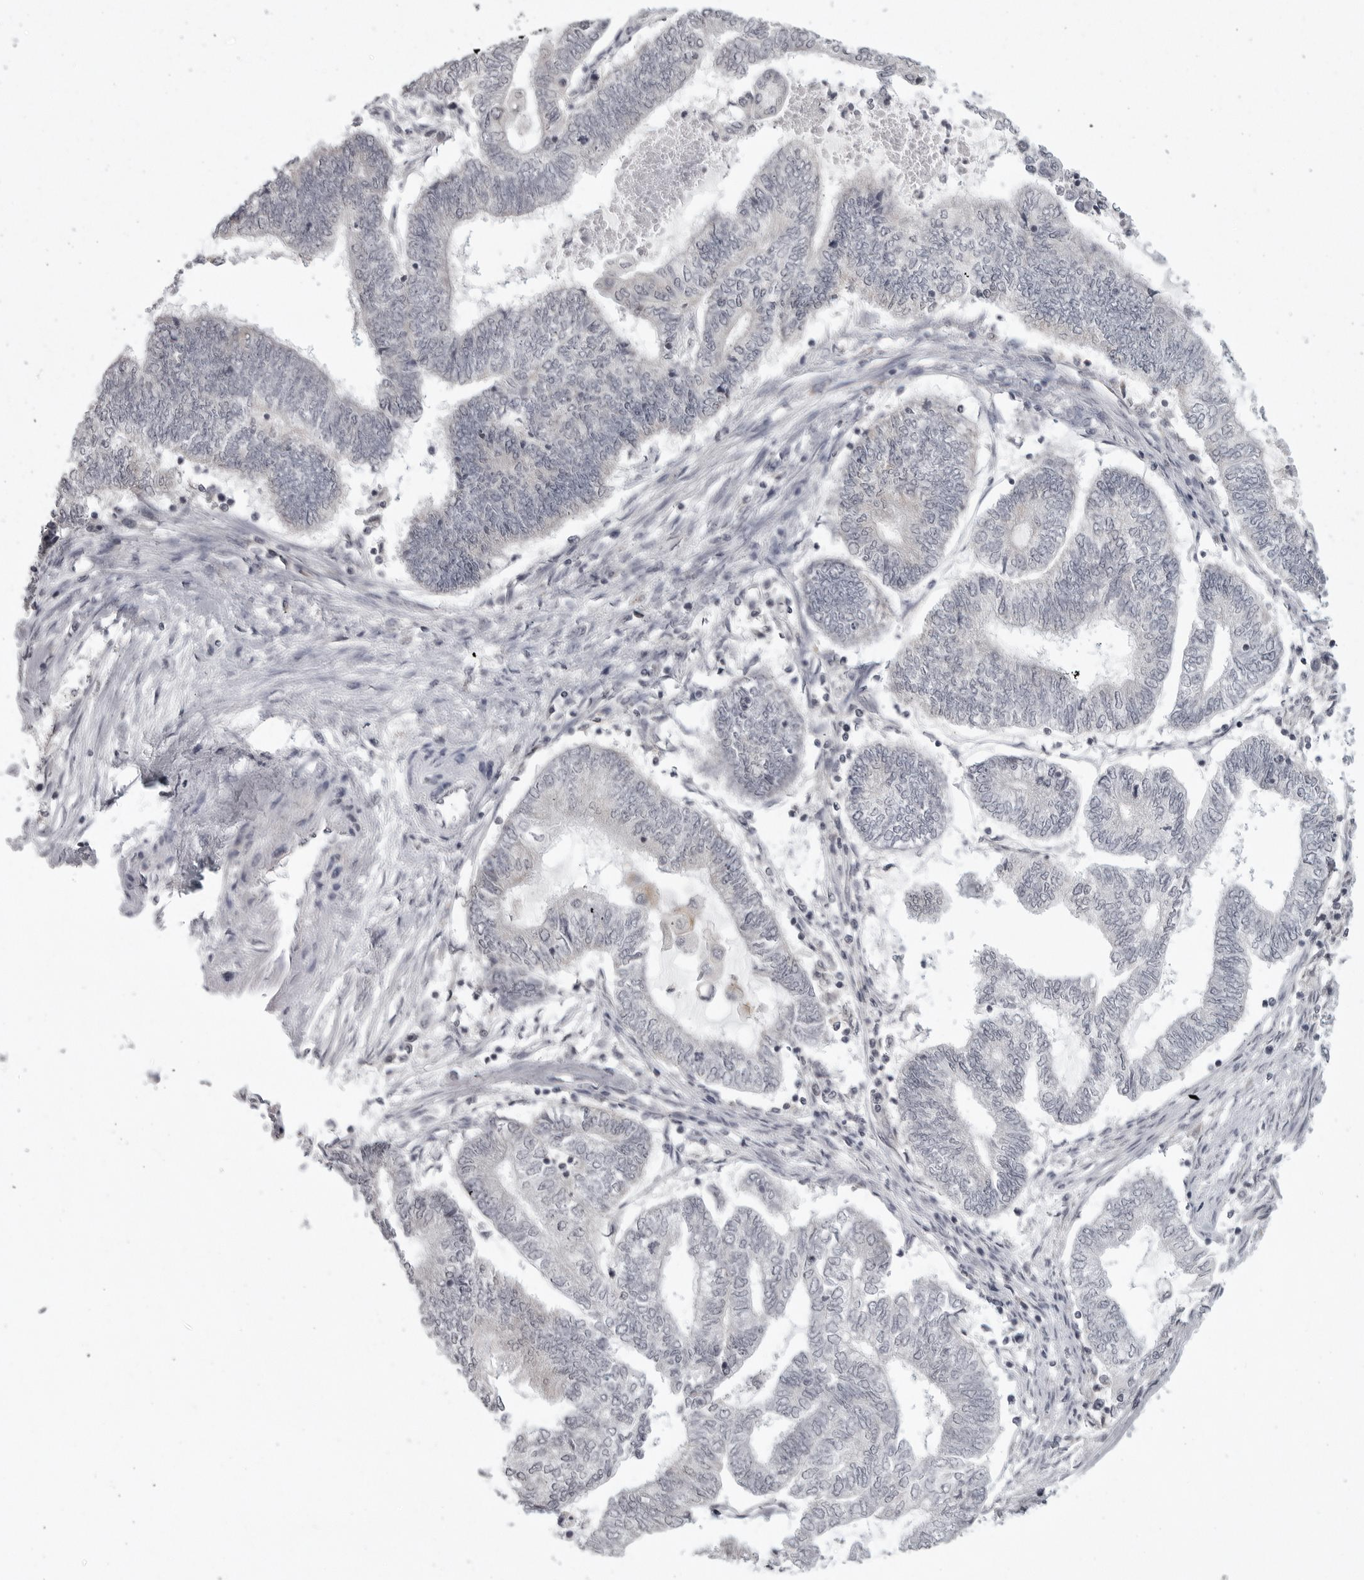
{"staining": {"intensity": "negative", "quantity": "none", "location": "none"}, "tissue": "endometrial cancer", "cell_type": "Tumor cells", "image_type": "cancer", "snomed": [{"axis": "morphology", "description": "Adenocarcinoma, NOS"}, {"axis": "topography", "description": "Uterus"}, {"axis": "topography", "description": "Endometrium"}], "caption": "The photomicrograph reveals no staining of tumor cells in endometrial cancer.", "gene": "TUT4", "patient": {"sex": "female", "age": 70}}